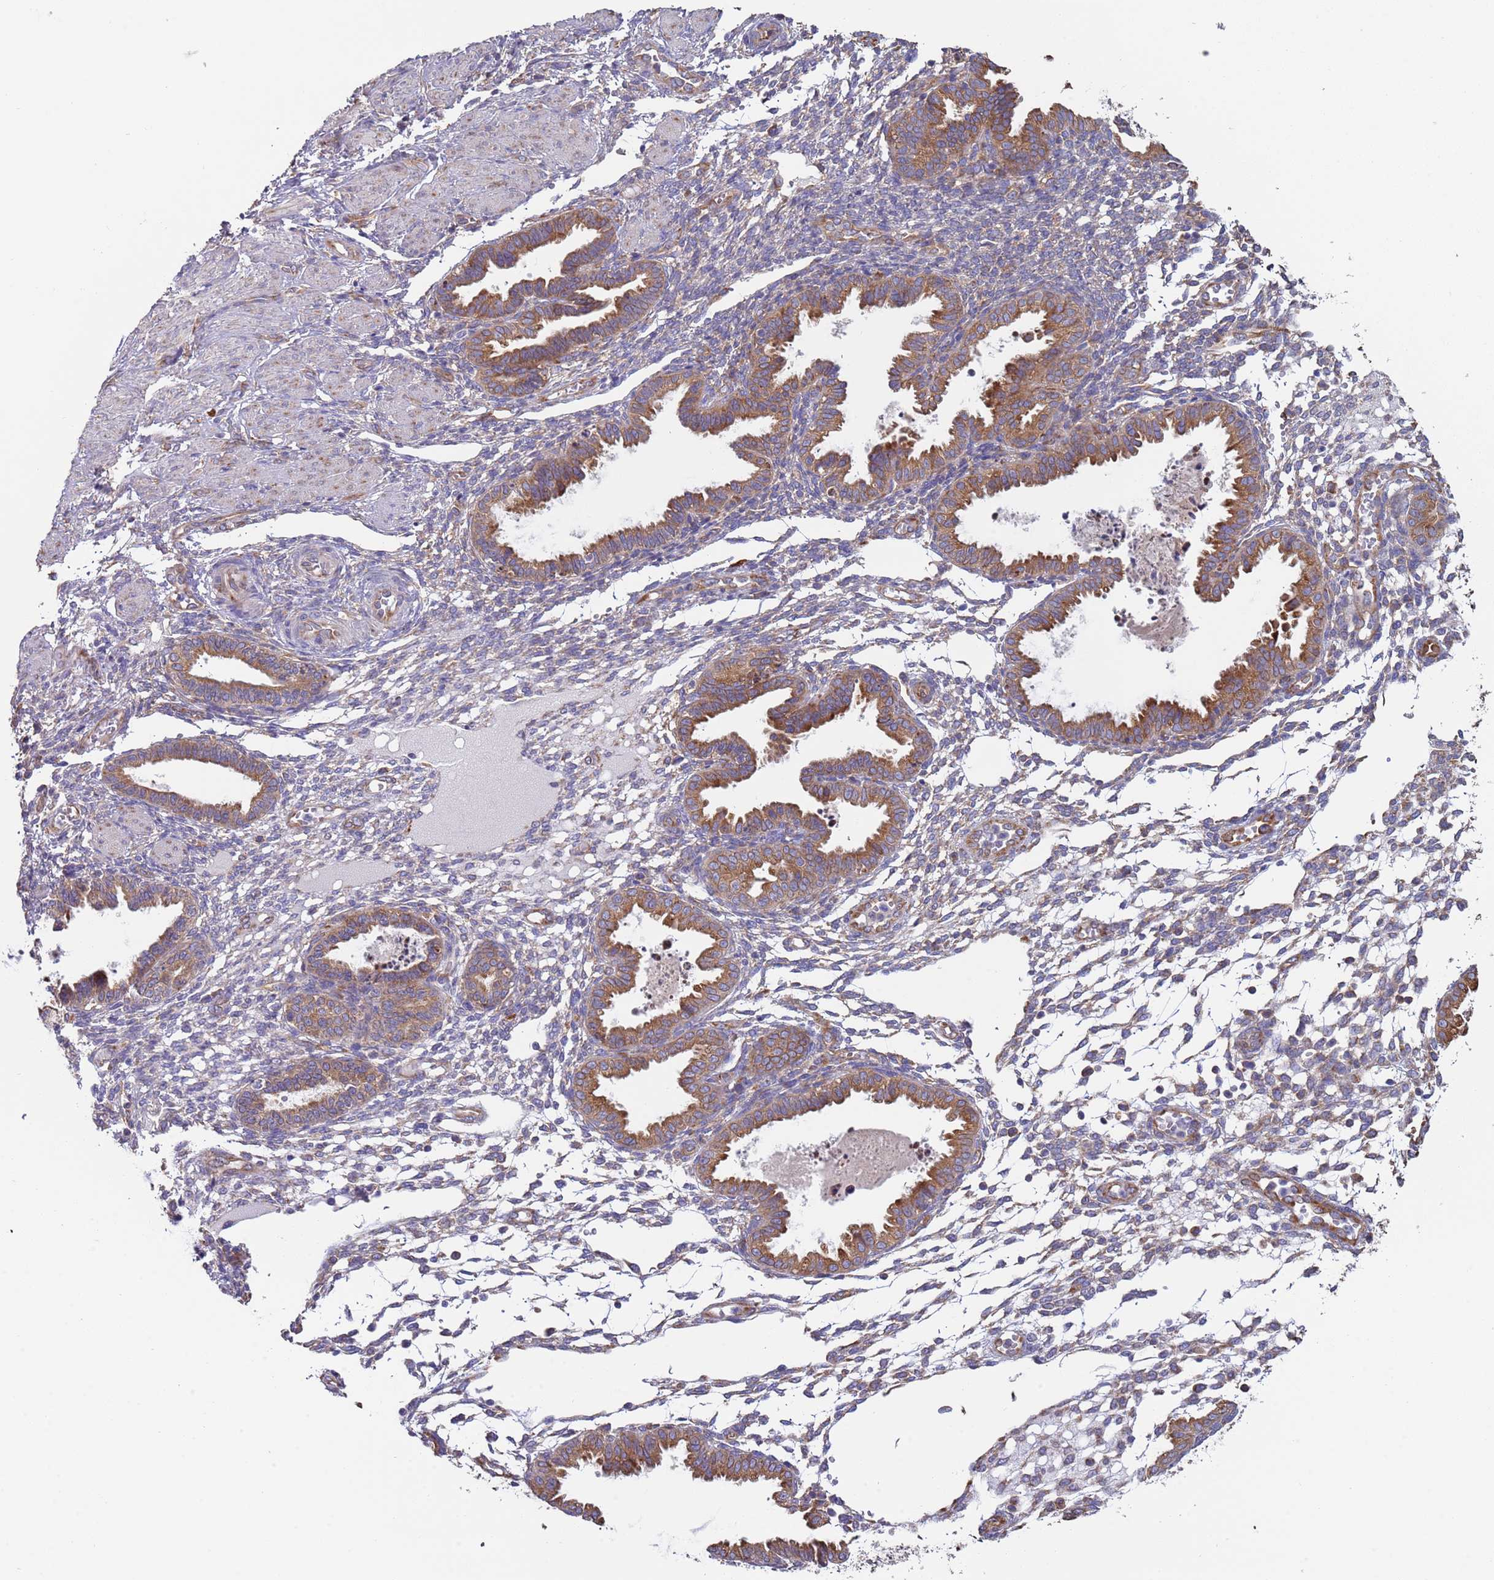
{"staining": {"intensity": "negative", "quantity": "none", "location": "none"}, "tissue": "endometrium", "cell_type": "Cells in endometrial stroma", "image_type": "normal", "snomed": [{"axis": "morphology", "description": "Normal tissue, NOS"}, {"axis": "topography", "description": "Endometrium"}], "caption": "The image displays no significant expression in cells in endometrial stroma of endometrium.", "gene": "ENSG00000286098", "patient": {"sex": "female", "age": 33}}